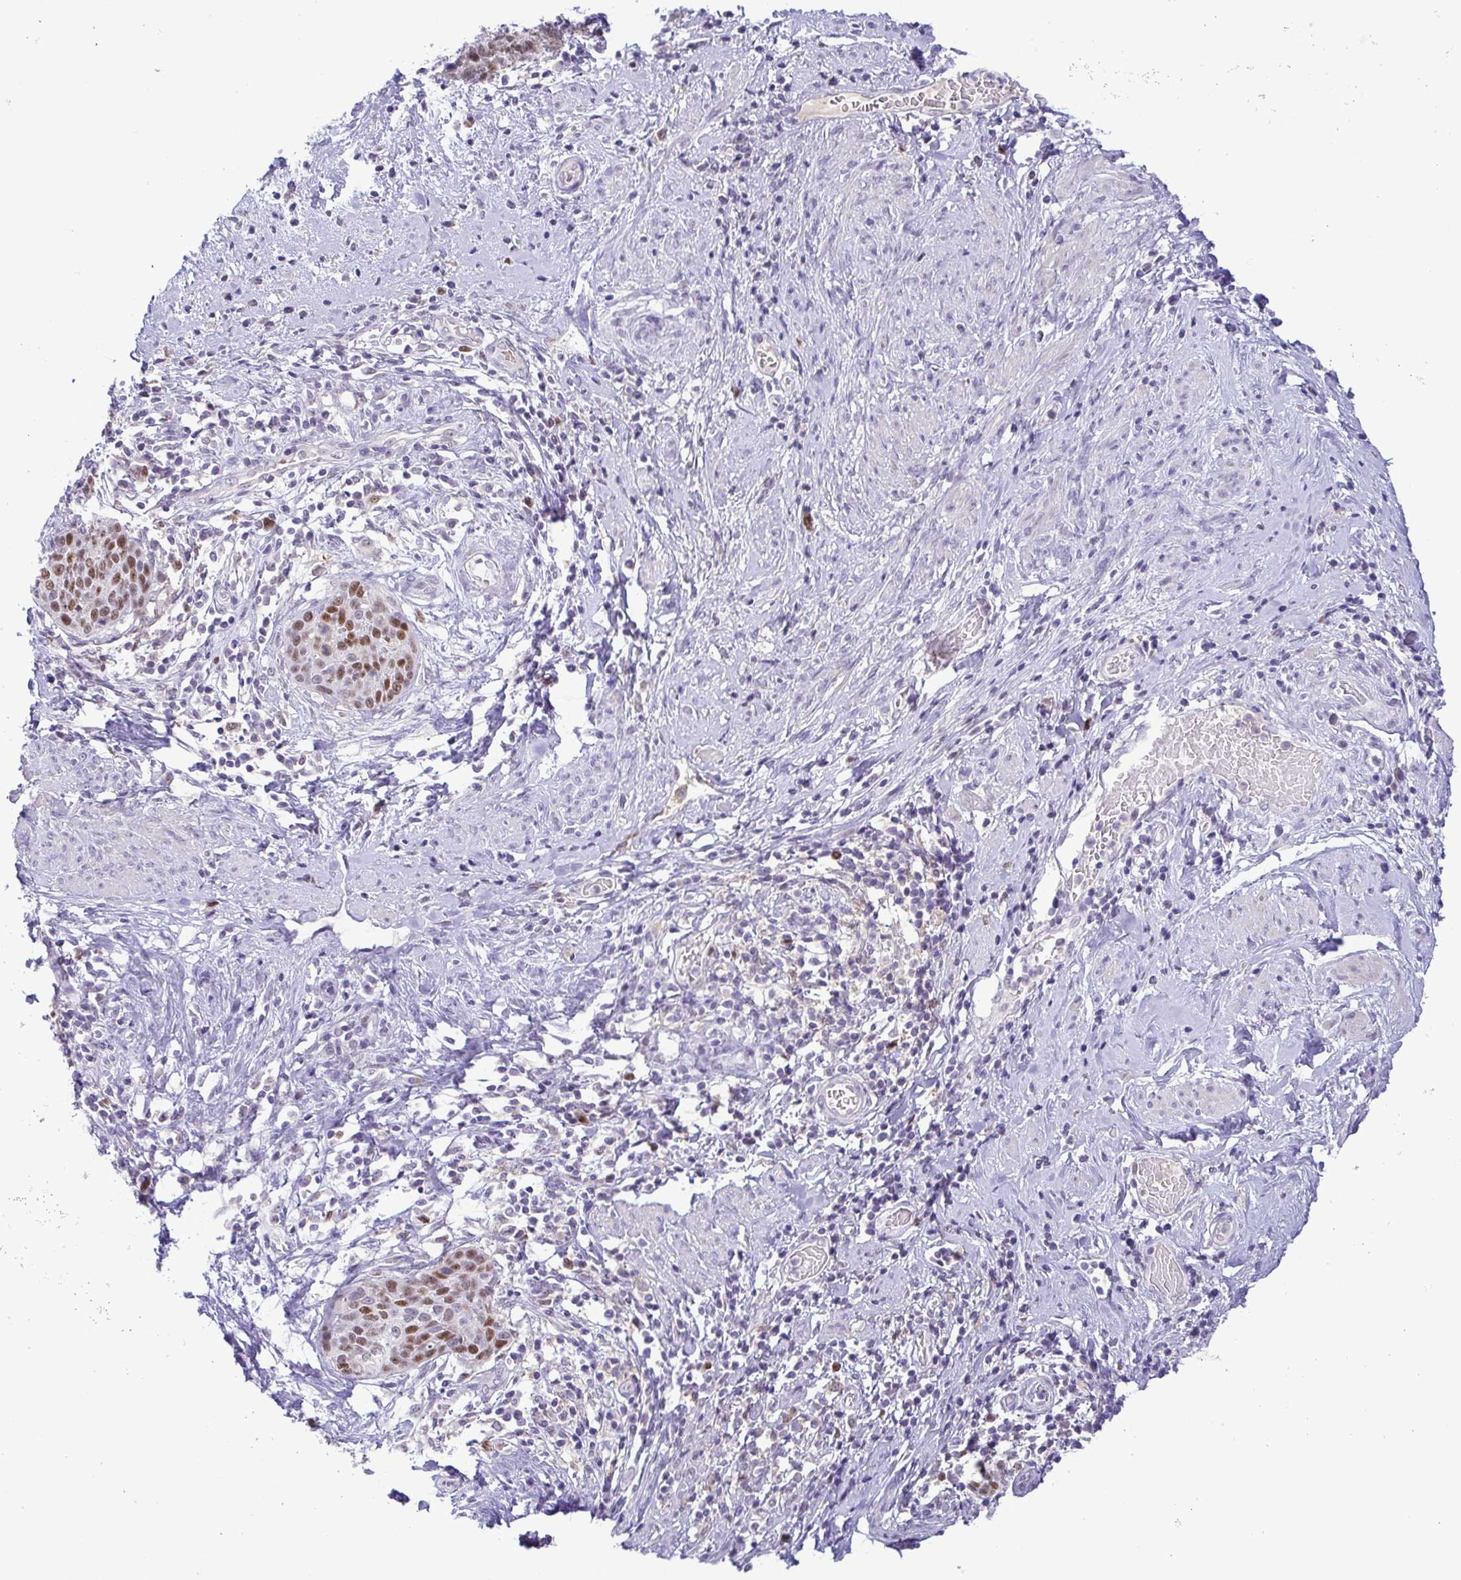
{"staining": {"intensity": "moderate", "quantity": ">75%", "location": "nuclear"}, "tissue": "cervical cancer", "cell_type": "Tumor cells", "image_type": "cancer", "snomed": [{"axis": "morphology", "description": "Squamous cell carcinoma, NOS"}, {"axis": "topography", "description": "Cervix"}], "caption": "A high-resolution photomicrograph shows immunohistochemistry staining of squamous cell carcinoma (cervical), which displays moderate nuclear expression in approximately >75% of tumor cells.", "gene": "TIPIN", "patient": {"sex": "female", "age": 69}}